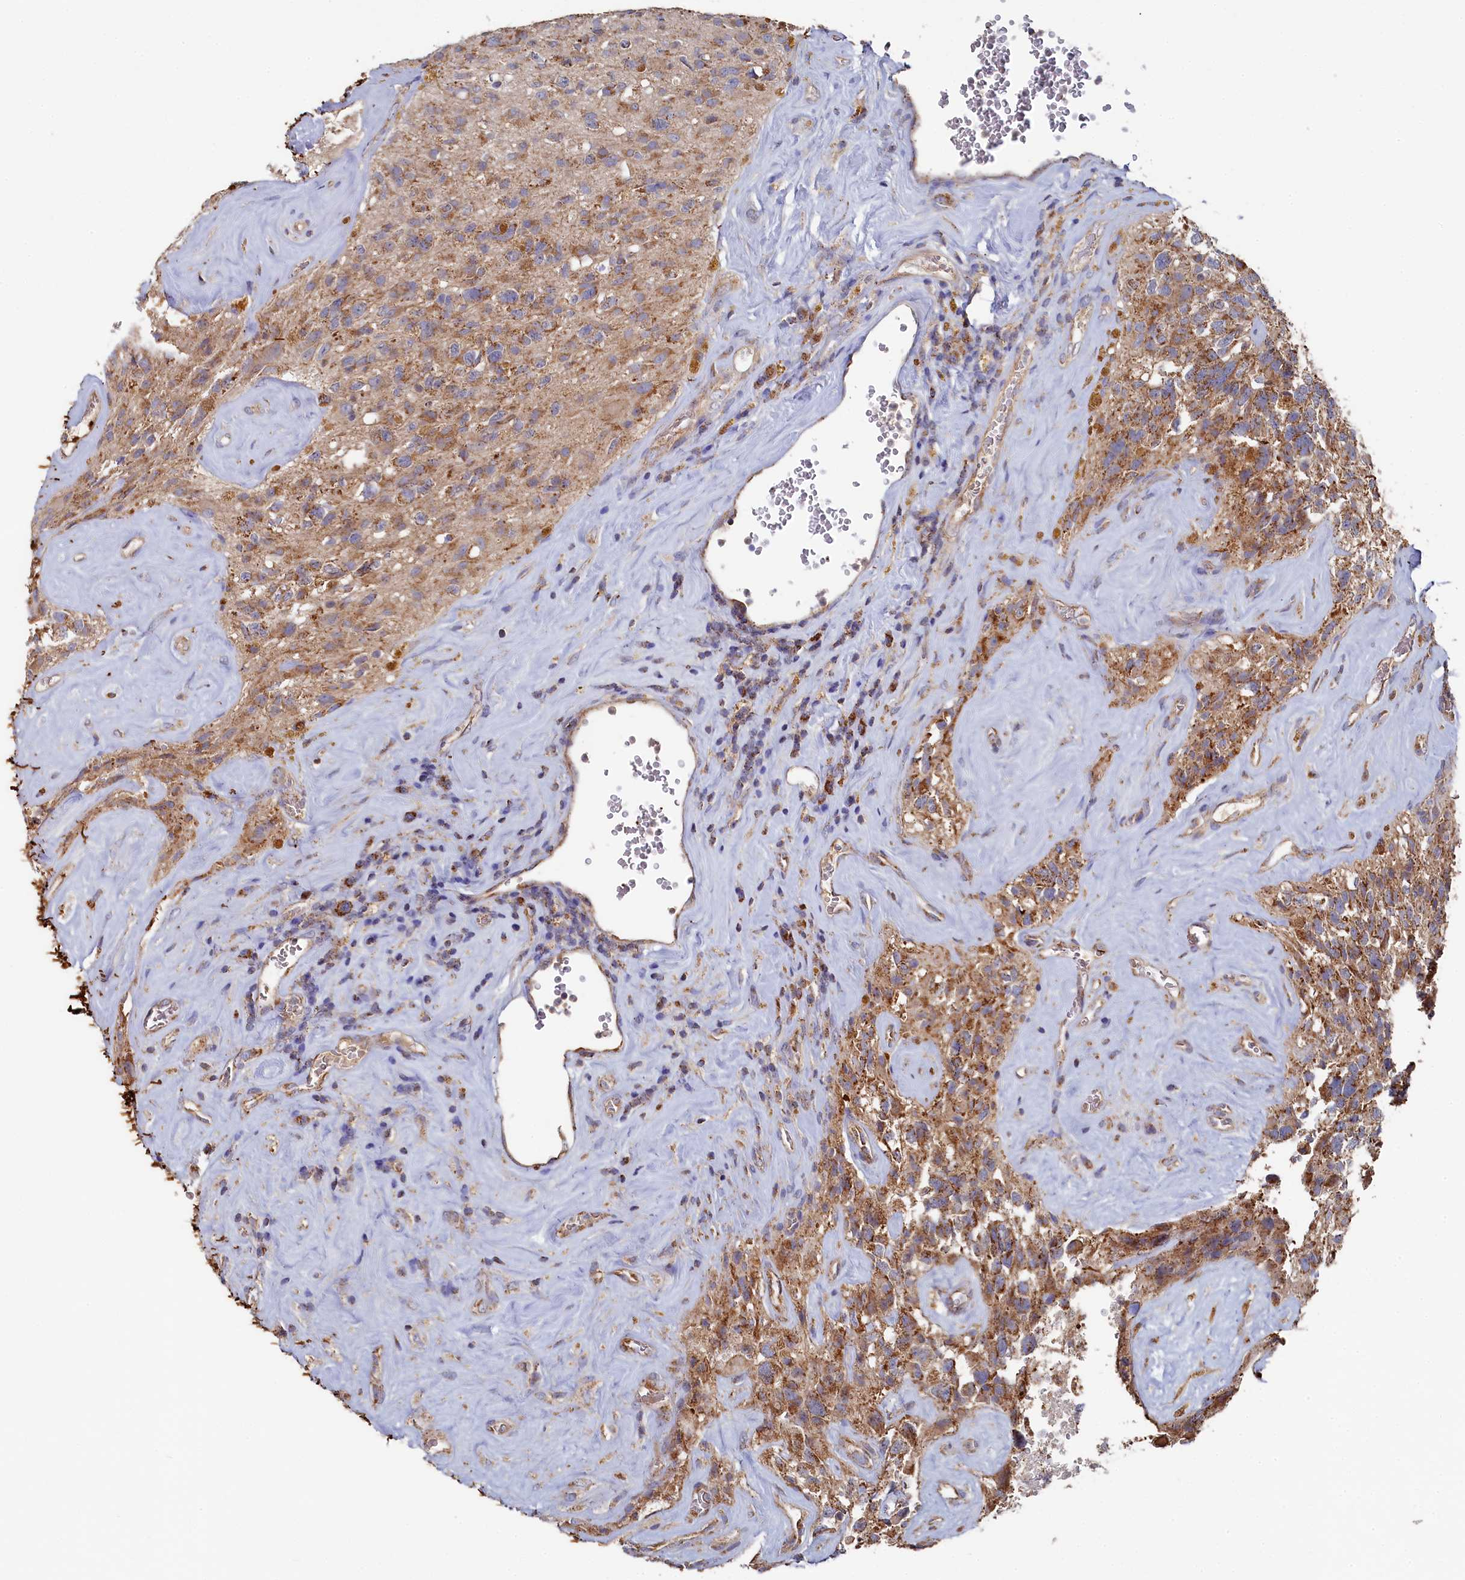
{"staining": {"intensity": "moderate", "quantity": ">75%", "location": "cytoplasmic/membranous"}, "tissue": "glioma", "cell_type": "Tumor cells", "image_type": "cancer", "snomed": [{"axis": "morphology", "description": "Glioma, malignant, High grade"}, {"axis": "topography", "description": "Brain"}], "caption": "Moderate cytoplasmic/membranous staining is appreciated in approximately >75% of tumor cells in glioma. The staining is performed using DAB (3,3'-diaminobenzidine) brown chromogen to label protein expression. The nuclei are counter-stained blue using hematoxylin.", "gene": "HAUS2", "patient": {"sex": "male", "age": 69}}